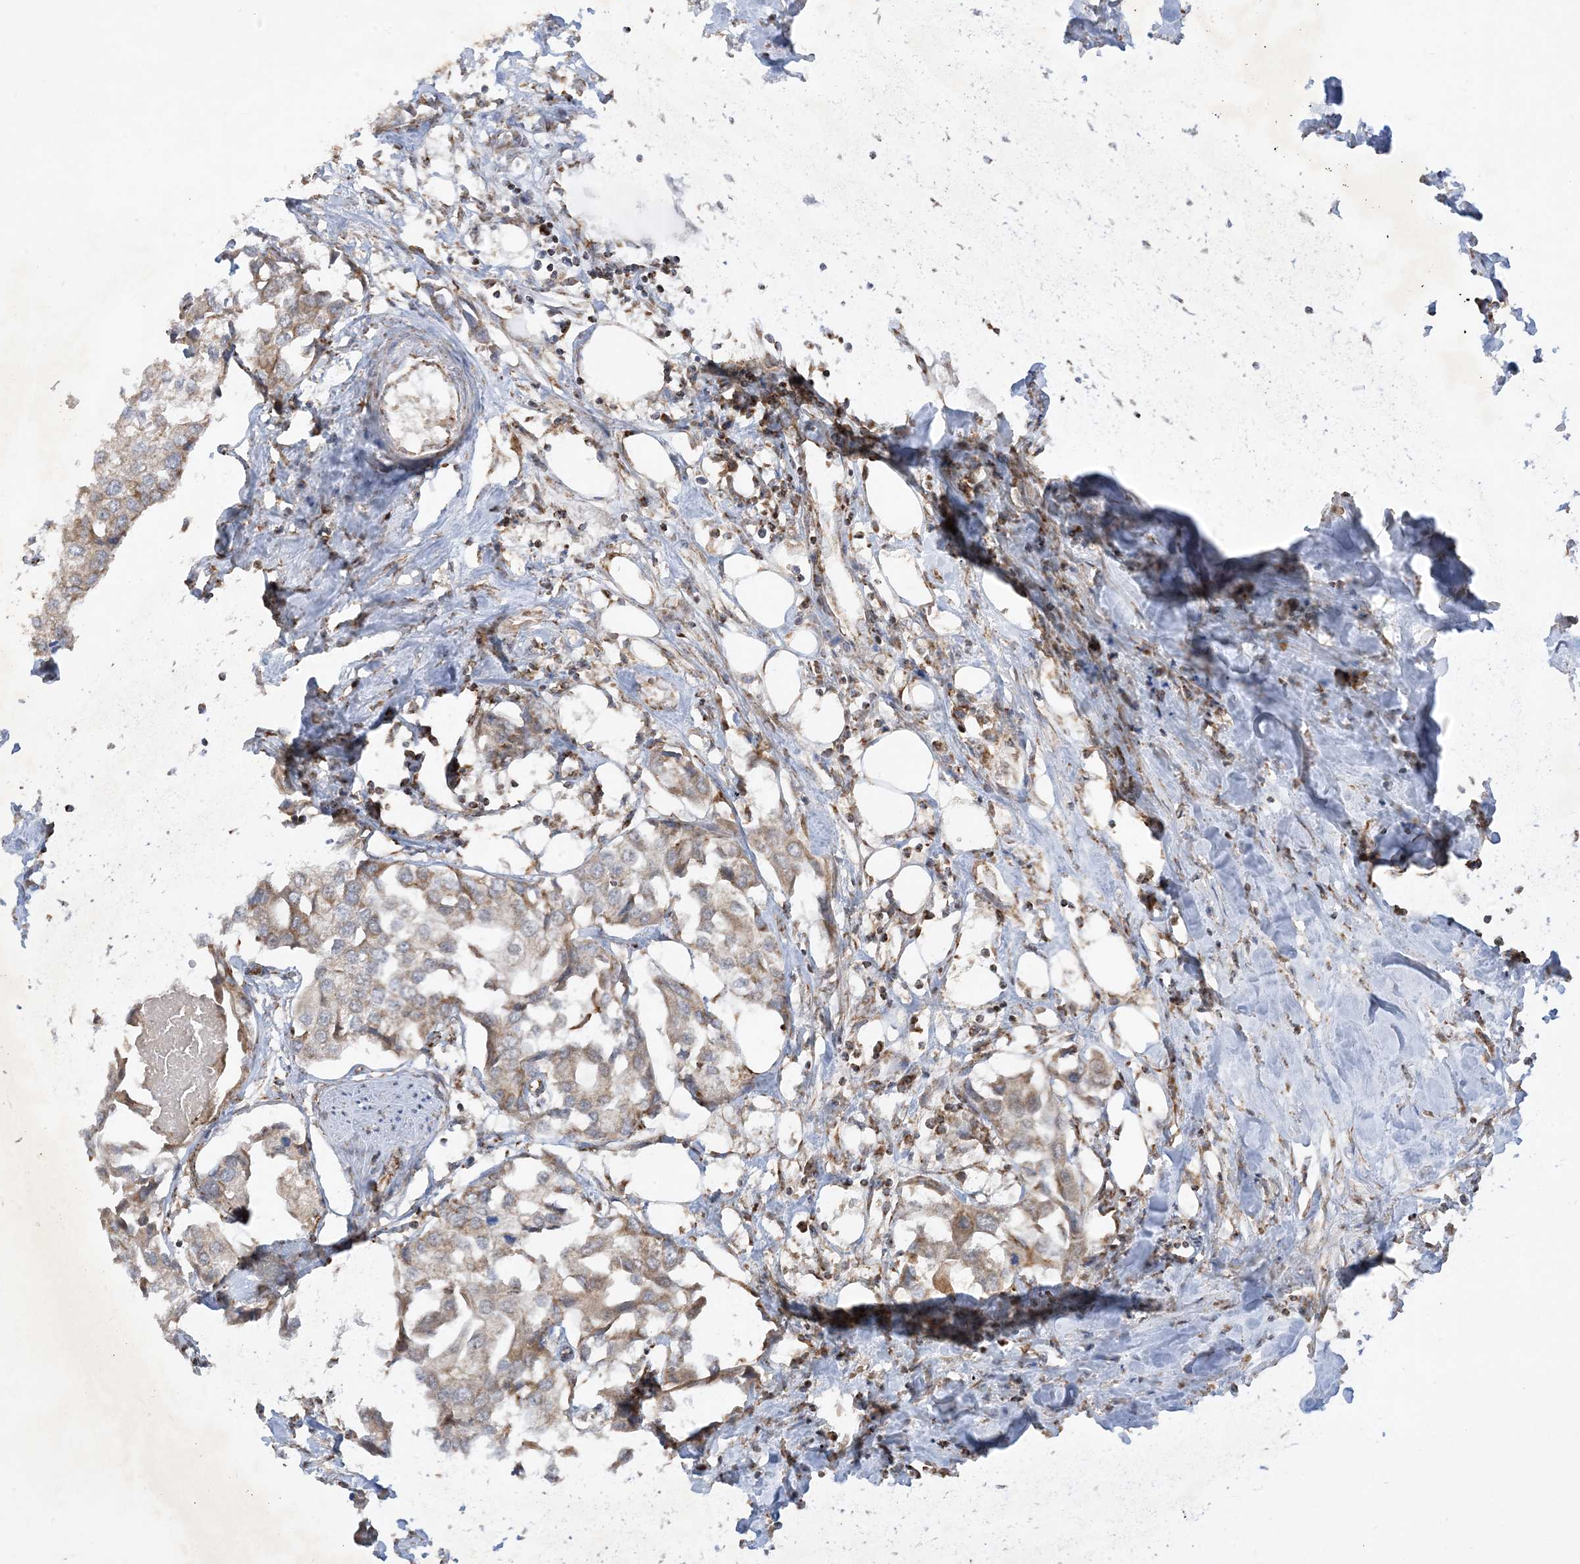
{"staining": {"intensity": "weak", "quantity": "25%-75%", "location": "cytoplasmic/membranous"}, "tissue": "urothelial cancer", "cell_type": "Tumor cells", "image_type": "cancer", "snomed": [{"axis": "morphology", "description": "Urothelial carcinoma, High grade"}, {"axis": "topography", "description": "Urinary bladder"}], "caption": "Immunohistochemistry (IHC) (DAB) staining of human urothelial carcinoma (high-grade) reveals weak cytoplasmic/membranous protein staining in approximately 25%-75% of tumor cells. (brown staining indicates protein expression, while blue staining denotes nuclei).", "gene": "NDUFAF3", "patient": {"sex": "male", "age": 64}}